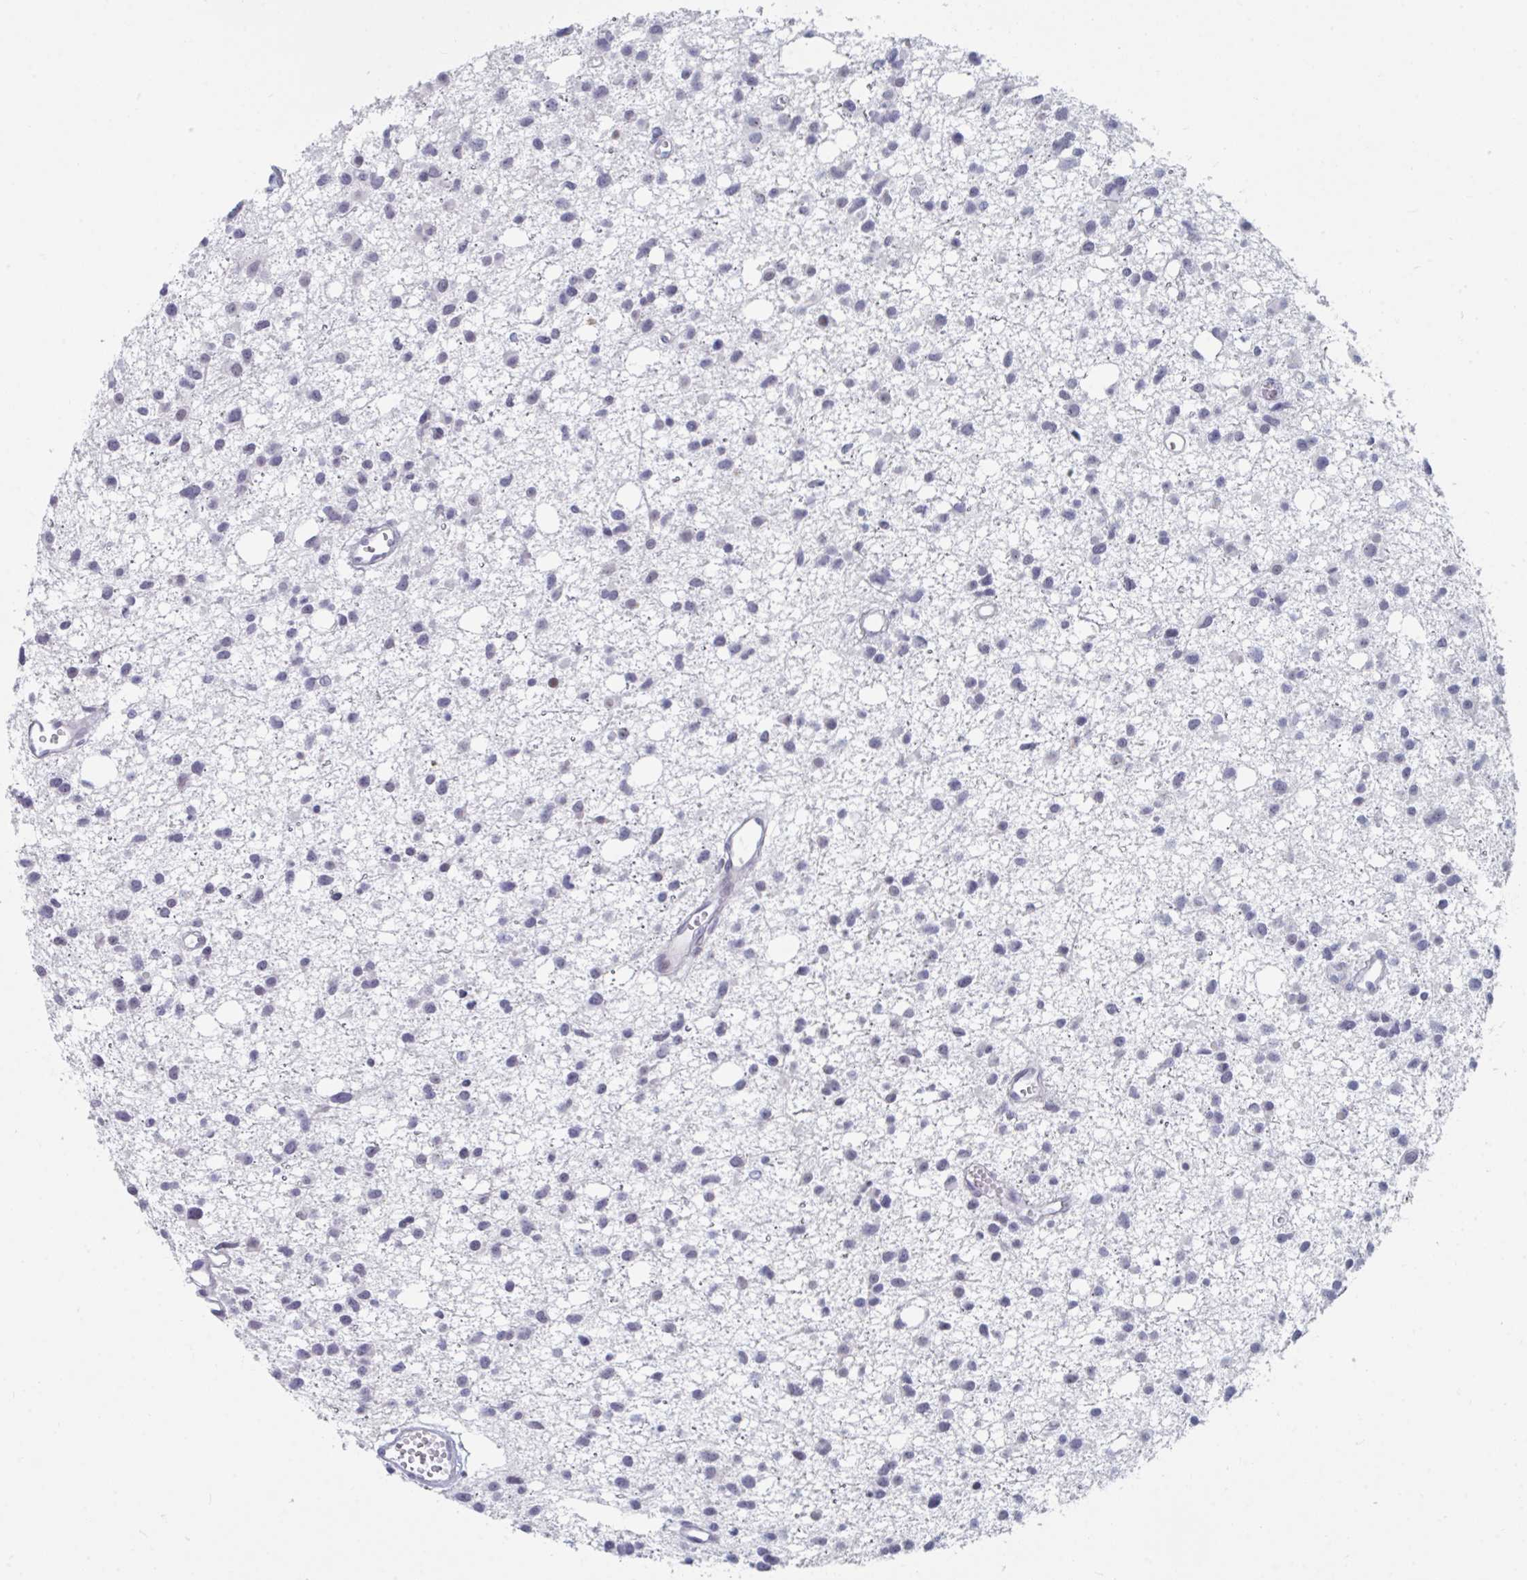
{"staining": {"intensity": "negative", "quantity": "none", "location": "none"}, "tissue": "glioma", "cell_type": "Tumor cells", "image_type": "cancer", "snomed": [{"axis": "morphology", "description": "Glioma, malignant, High grade"}, {"axis": "topography", "description": "Brain"}], "caption": "The photomicrograph exhibits no significant staining in tumor cells of glioma.", "gene": "NR1H2", "patient": {"sex": "male", "age": 23}}